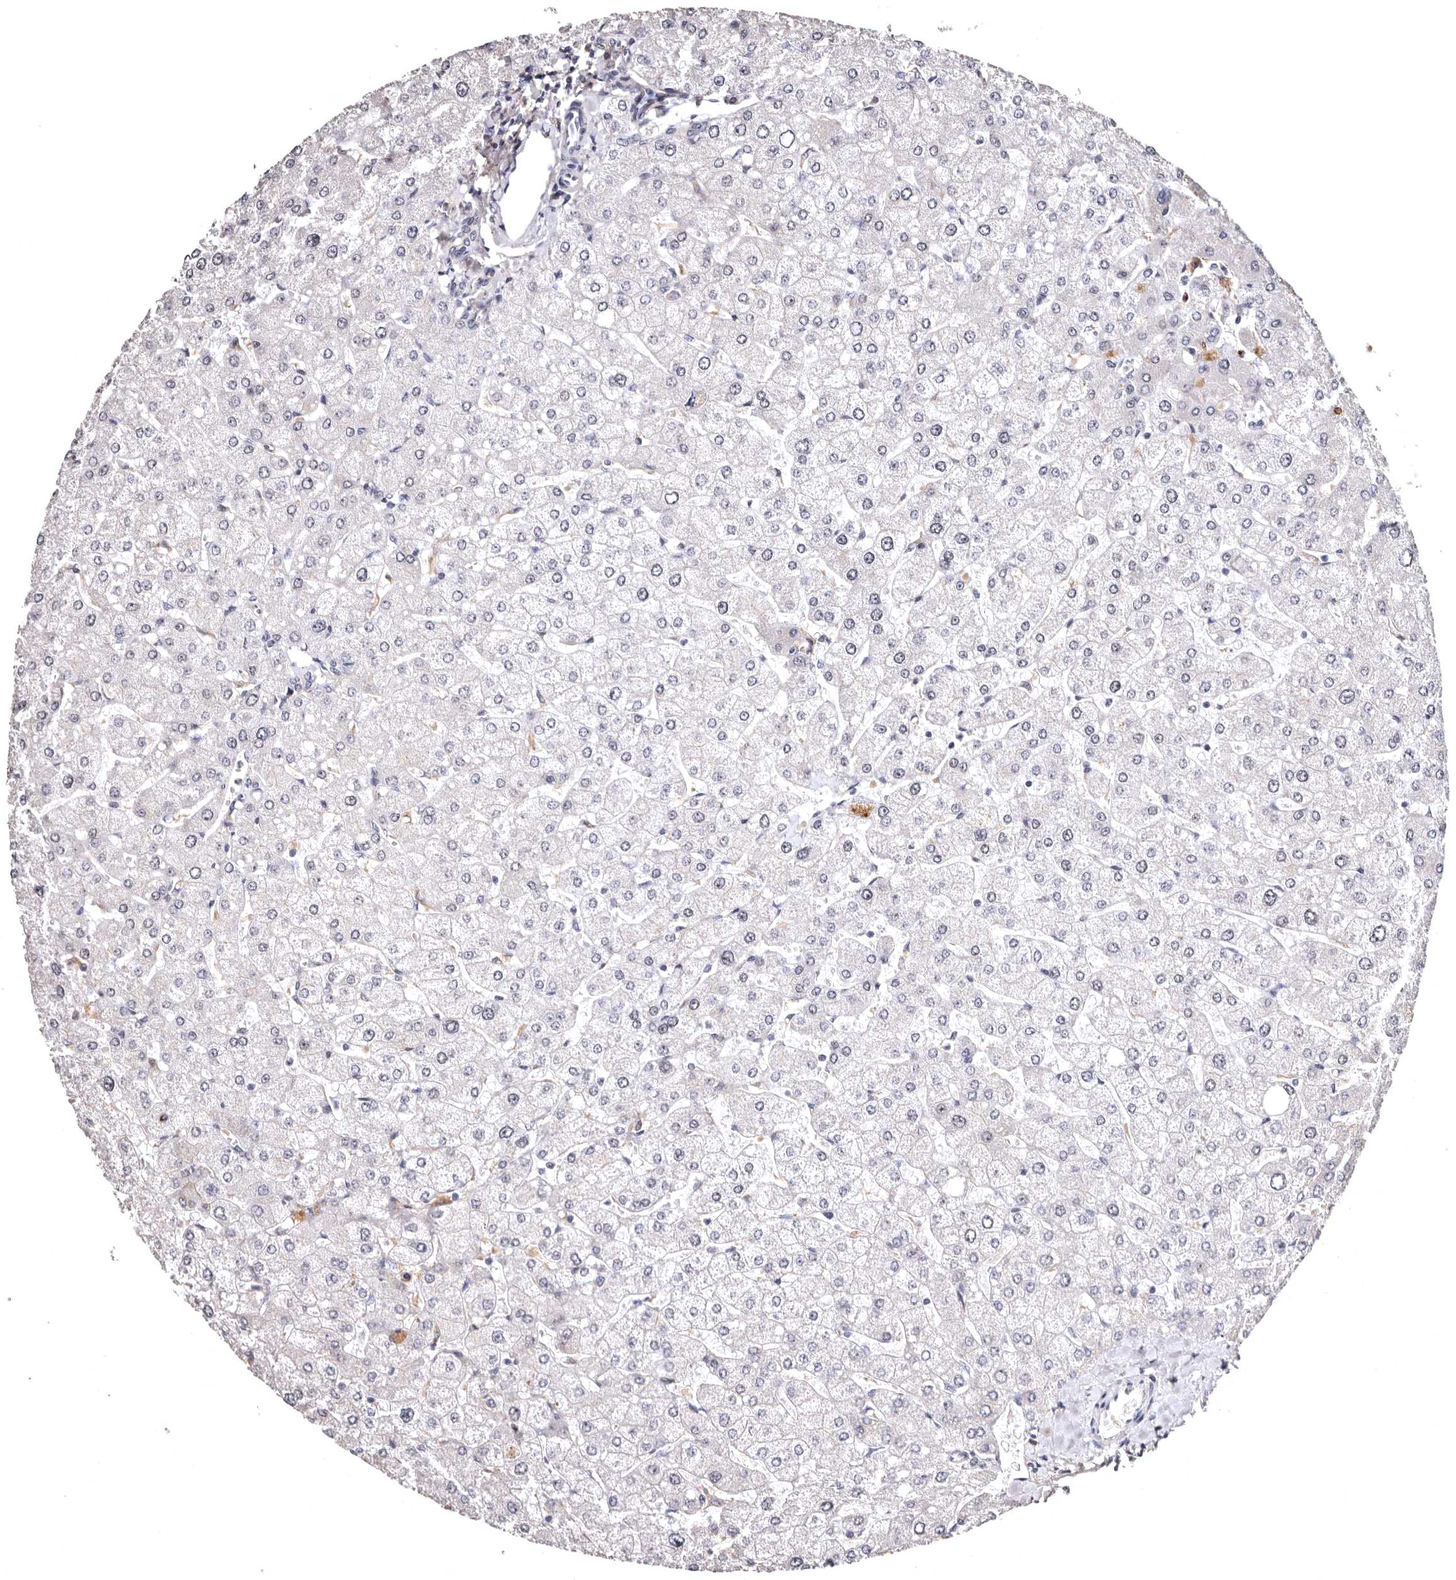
{"staining": {"intensity": "negative", "quantity": "none", "location": "none"}, "tissue": "liver", "cell_type": "Cholangiocytes", "image_type": "normal", "snomed": [{"axis": "morphology", "description": "Normal tissue, NOS"}, {"axis": "topography", "description": "Liver"}], "caption": "Immunohistochemical staining of benign human liver demonstrates no significant positivity in cholangiocytes. (Immunohistochemistry (ihc), brightfield microscopy, high magnification).", "gene": "FAM91A1", "patient": {"sex": "male", "age": 55}}